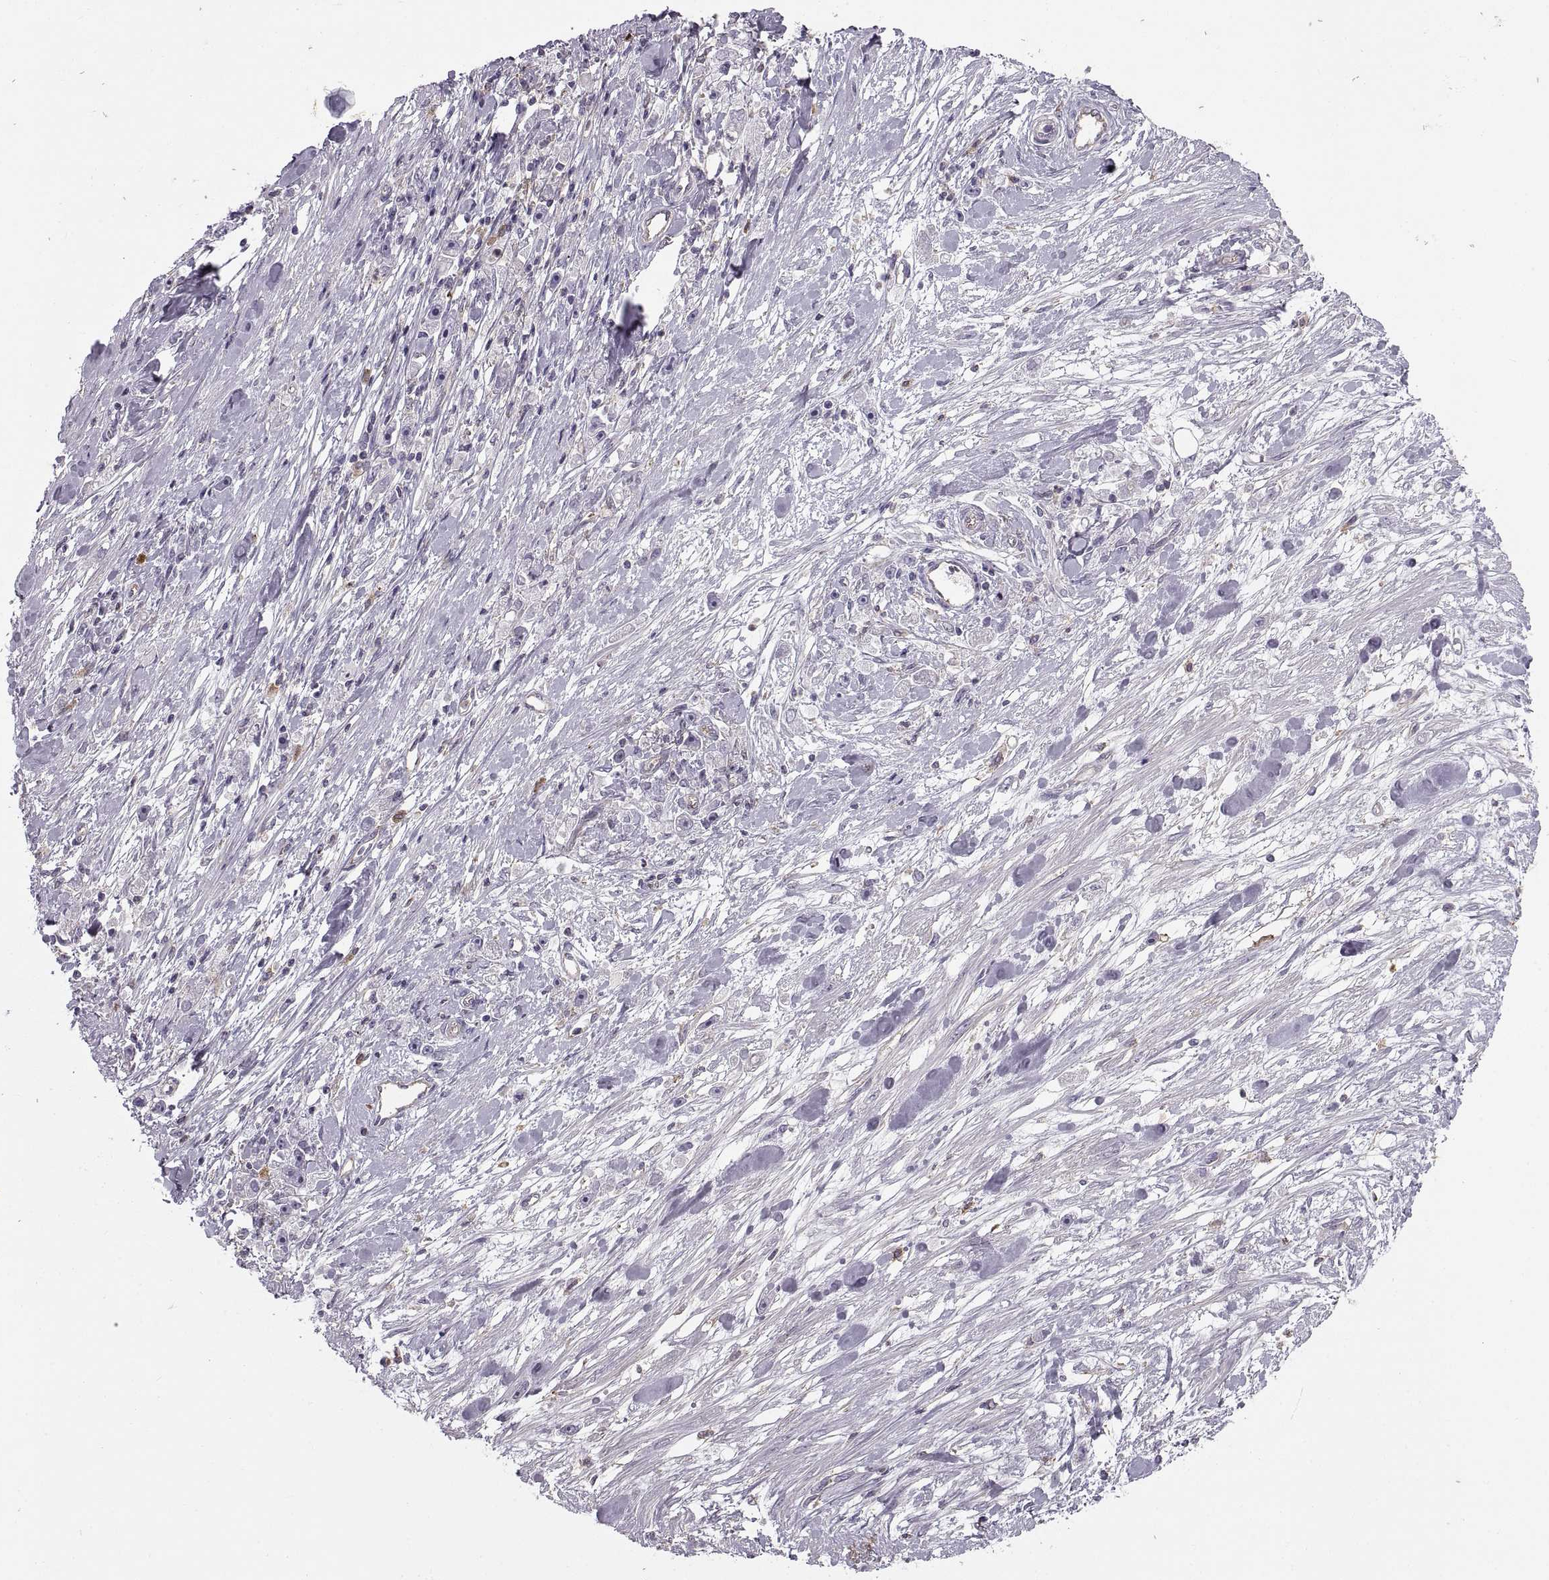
{"staining": {"intensity": "negative", "quantity": "none", "location": "none"}, "tissue": "stomach cancer", "cell_type": "Tumor cells", "image_type": "cancer", "snomed": [{"axis": "morphology", "description": "Adenocarcinoma, NOS"}, {"axis": "topography", "description": "Stomach"}], "caption": "A high-resolution micrograph shows IHC staining of stomach cancer, which shows no significant expression in tumor cells.", "gene": "RALB", "patient": {"sex": "female", "age": 59}}